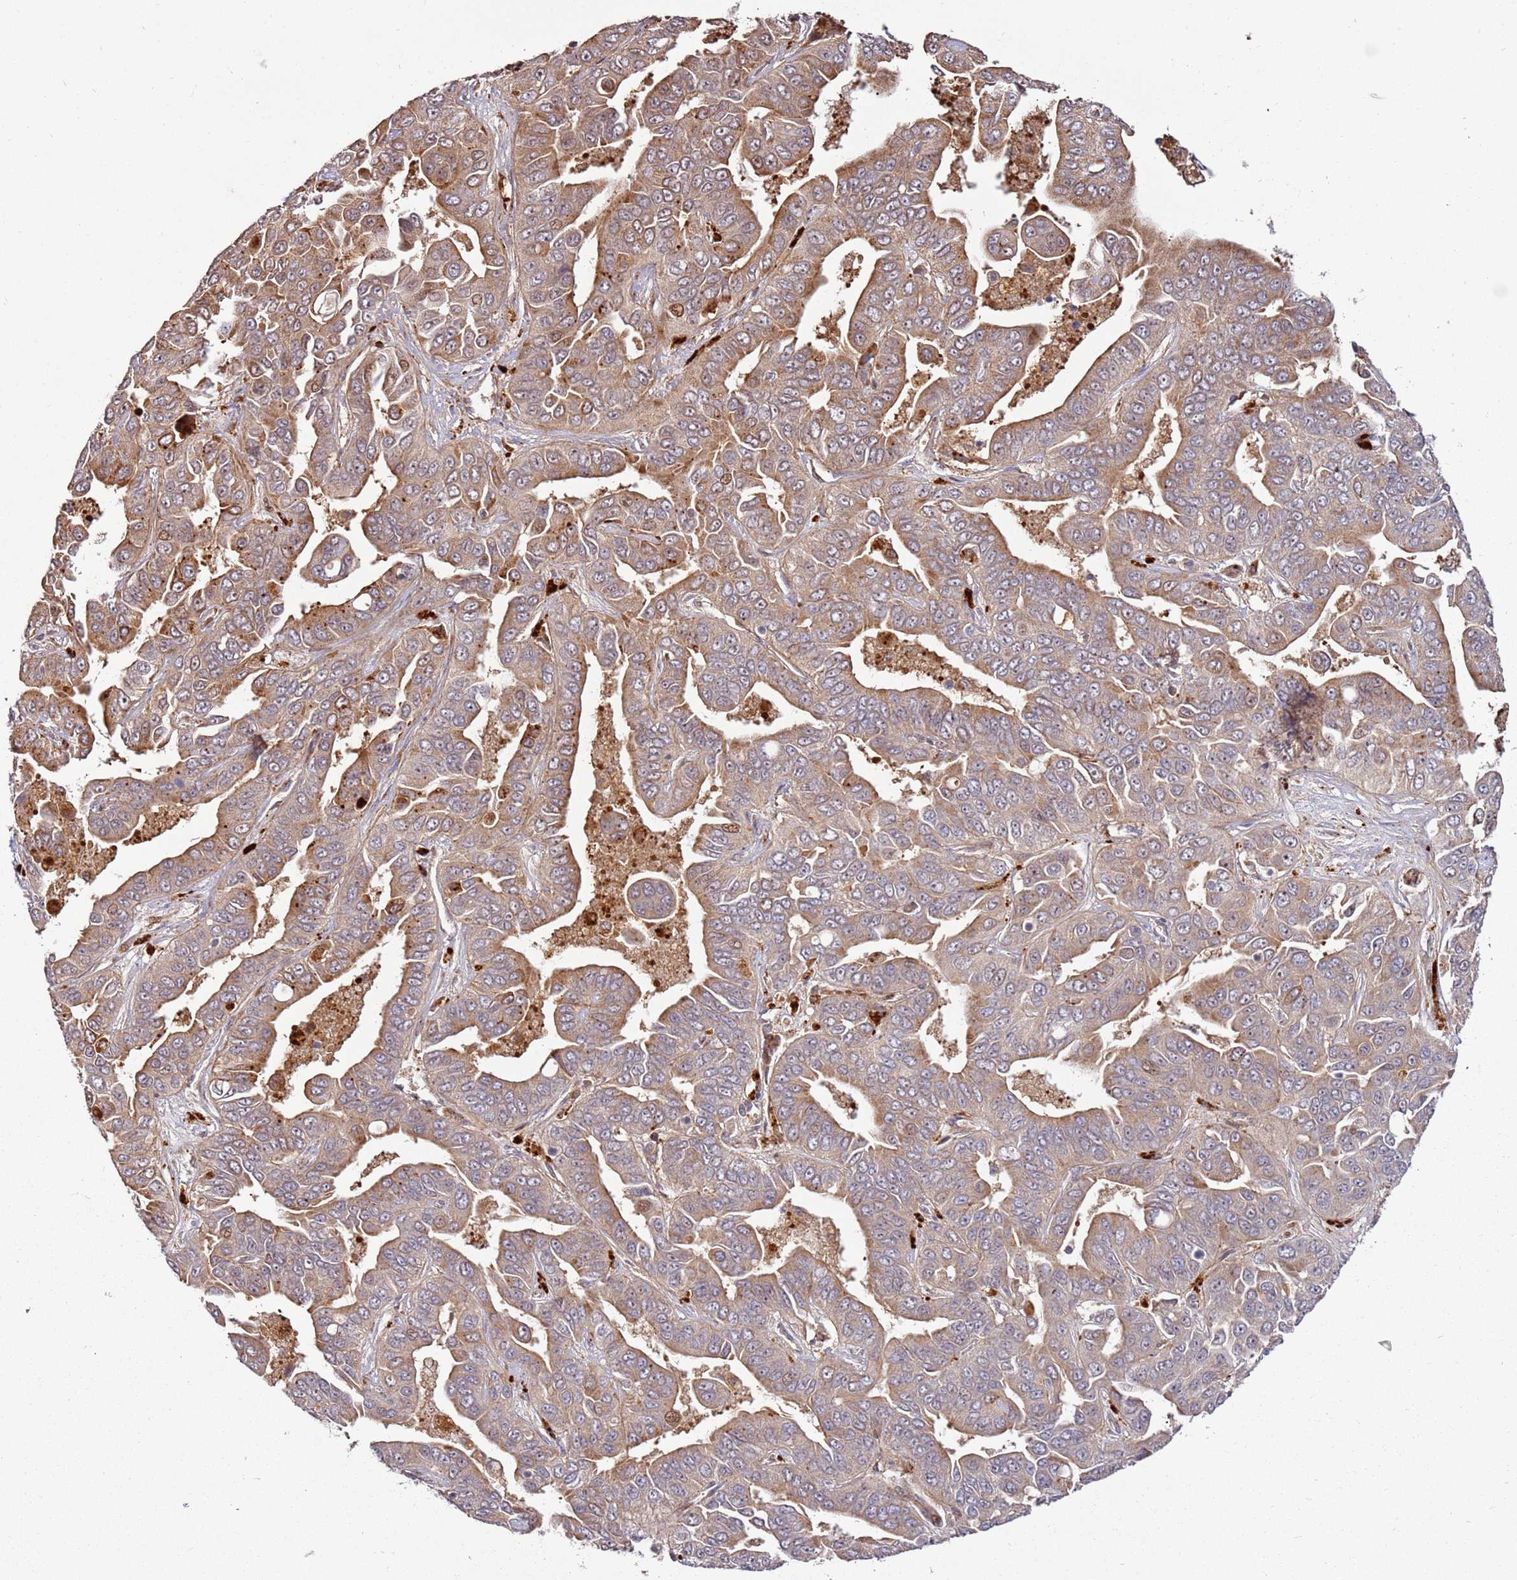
{"staining": {"intensity": "moderate", "quantity": ">75%", "location": "cytoplasmic/membranous,nuclear"}, "tissue": "liver cancer", "cell_type": "Tumor cells", "image_type": "cancer", "snomed": [{"axis": "morphology", "description": "Cholangiocarcinoma"}, {"axis": "topography", "description": "Liver"}], "caption": "Liver cancer stained for a protein reveals moderate cytoplasmic/membranous and nuclear positivity in tumor cells.", "gene": "RHBDL1", "patient": {"sex": "female", "age": 52}}